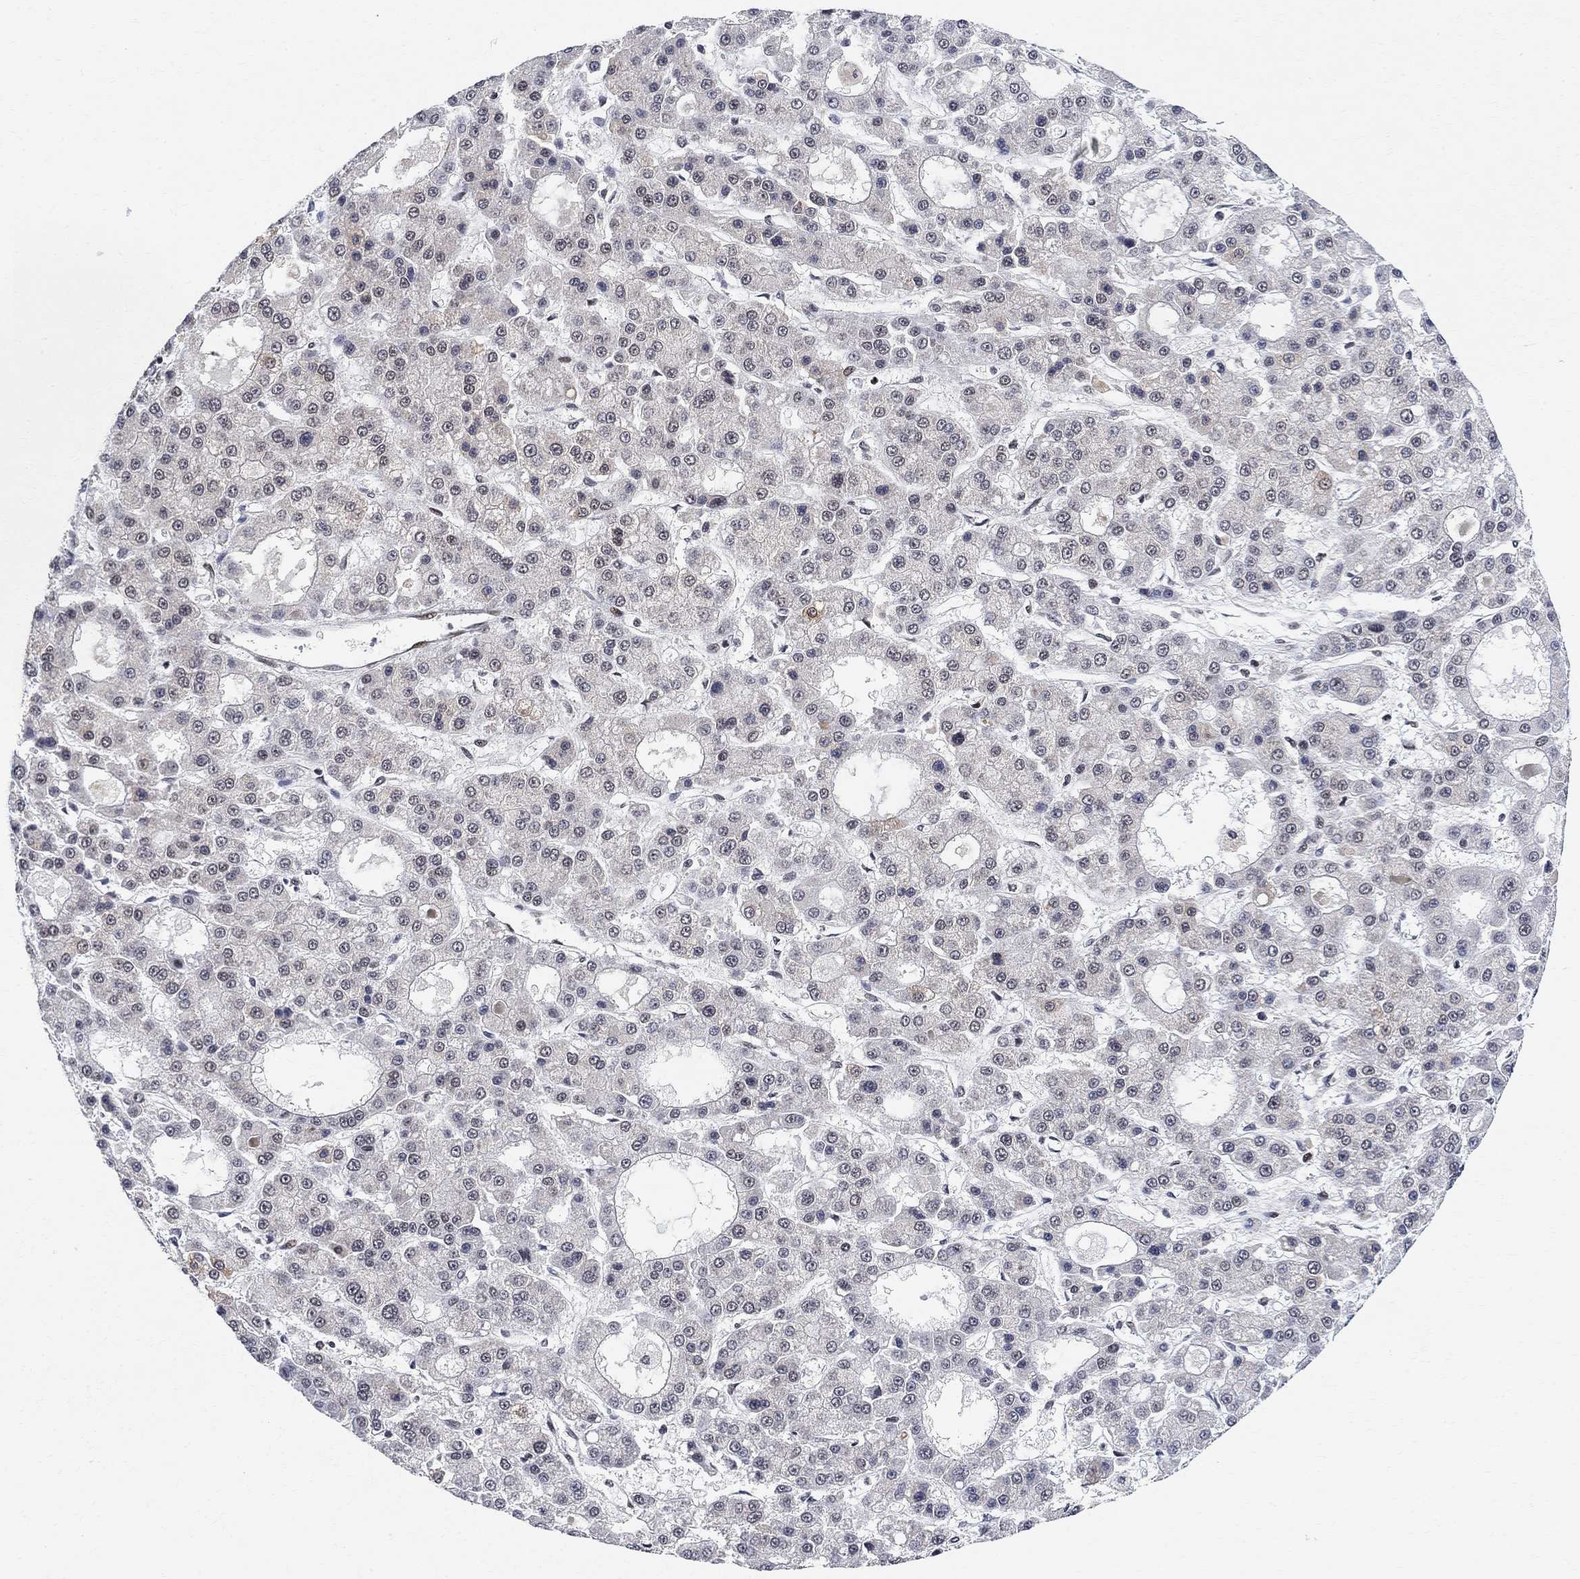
{"staining": {"intensity": "weak", "quantity": "<25%", "location": "cytoplasmic/membranous"}, "tissue": "liver cancer", "cell_type": "Tumor cells", "image_type": "cancer", "snomed": [{"axis": "morphology", "description": "Carcinoma, Hepatocellular, NOS"}, {"axis": "topography", "description": "Liver"}], "caption": "A micrograph of human liver cancer (hepatocellular carcinoma) is negative for staining in tumor cells.", "gene": "E4F1", "patient": {"sex": "male", "age": 70}}